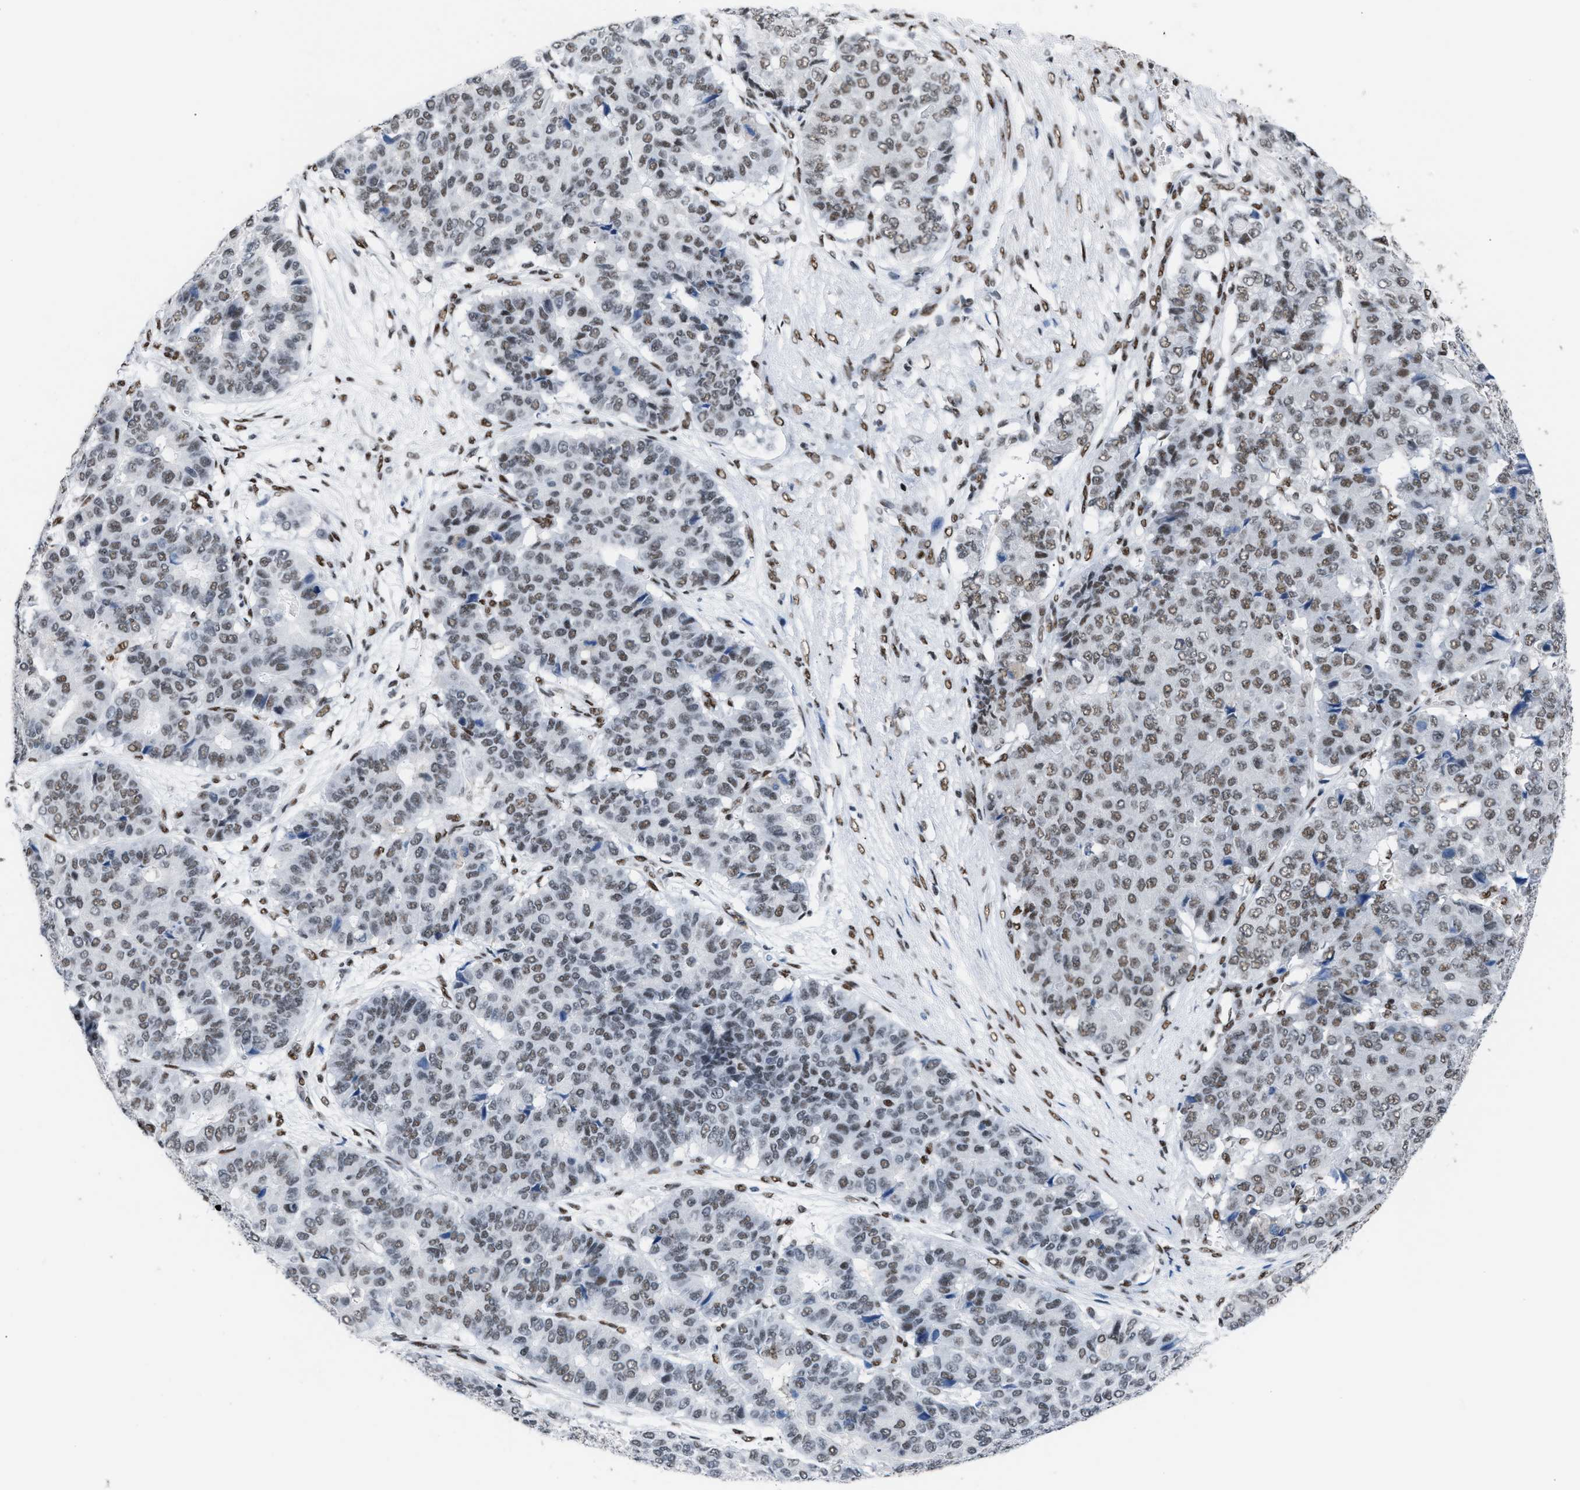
{"staining": {"intensity": "moderate", "quantity": ">75%", "location": "nuclear"}, "tissue": "pancreatic cancer", "cell_type": "Tumor cells", "image_type": "cancer", "snomed": [{"axis": "morphology", "description": "Adenocarcinoma, NOS"}, {"axis": "topography", "description": "Pancreas"}], "caption": "This image displays IHC staining of human pancreatic cancer (adenocarcinoma), with medium moderate nuclear expression in about >75% of tumor cells.", "gene": "CCAR2", "patient": {"sex": "male", "age": 50}}